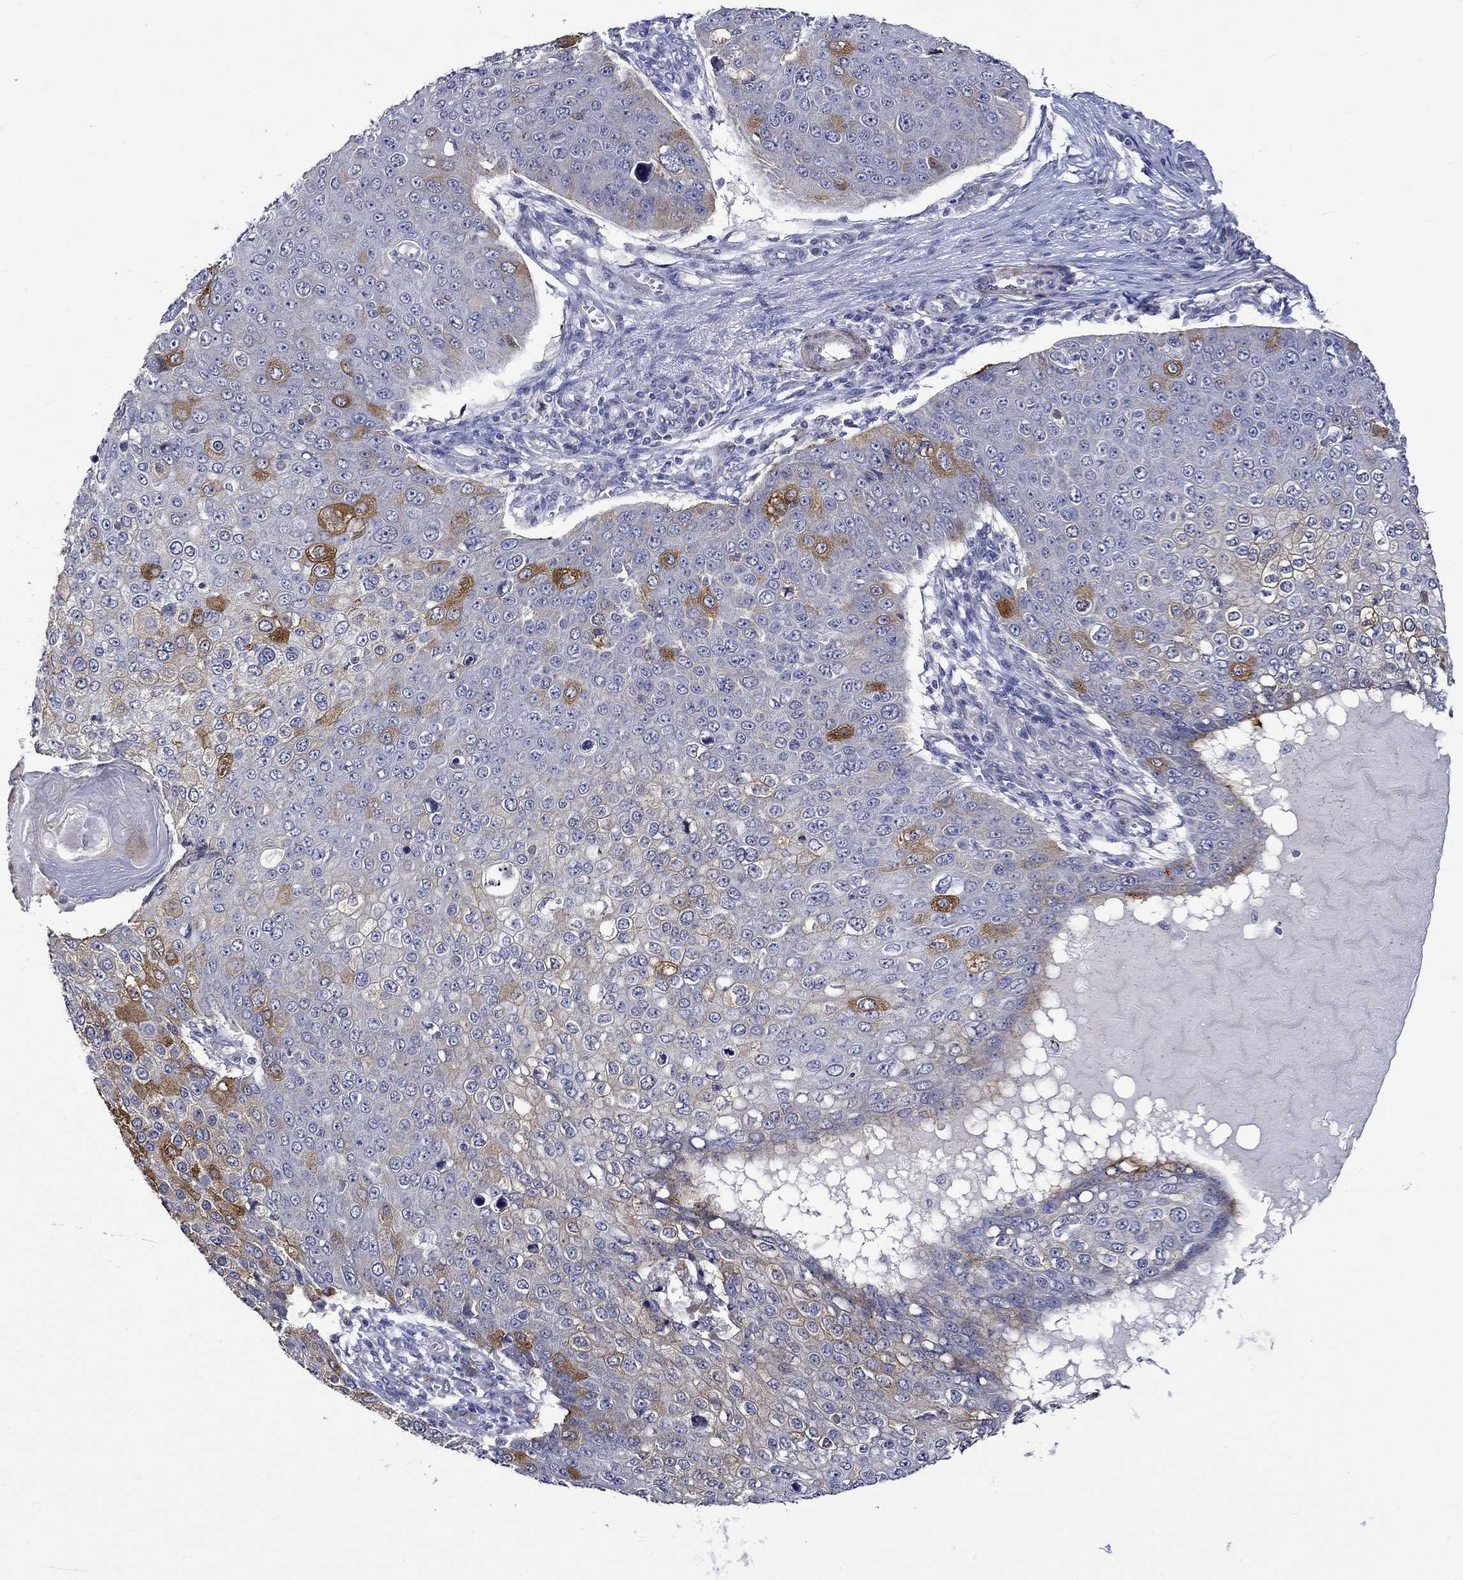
{"staining": {"intensity": "strong", "quantity": "<25%", "location": "cytoplasmic/membranous"}, "tissue": "skin cancer", "cell_type": "Tumor cells", "image_type": "cancer", "snomed": [{"axis": "morphology", "description": "Squamous cell carcinoma, NOS"}, {"axis": "topography", "description": "Skin"}], "caption": "Skin cancer (squamous cell carcinoma) stained with IHC reveals strong cytoplasmic/membranous expression in approximately <25% of tumor cells. The staining was performed using DAB, with brown indicating positive protein expression. Nuclei are stained blue with hematoxylin.", "gene": "CRYAB", "patient": {"sex": "male", "age": 71}}